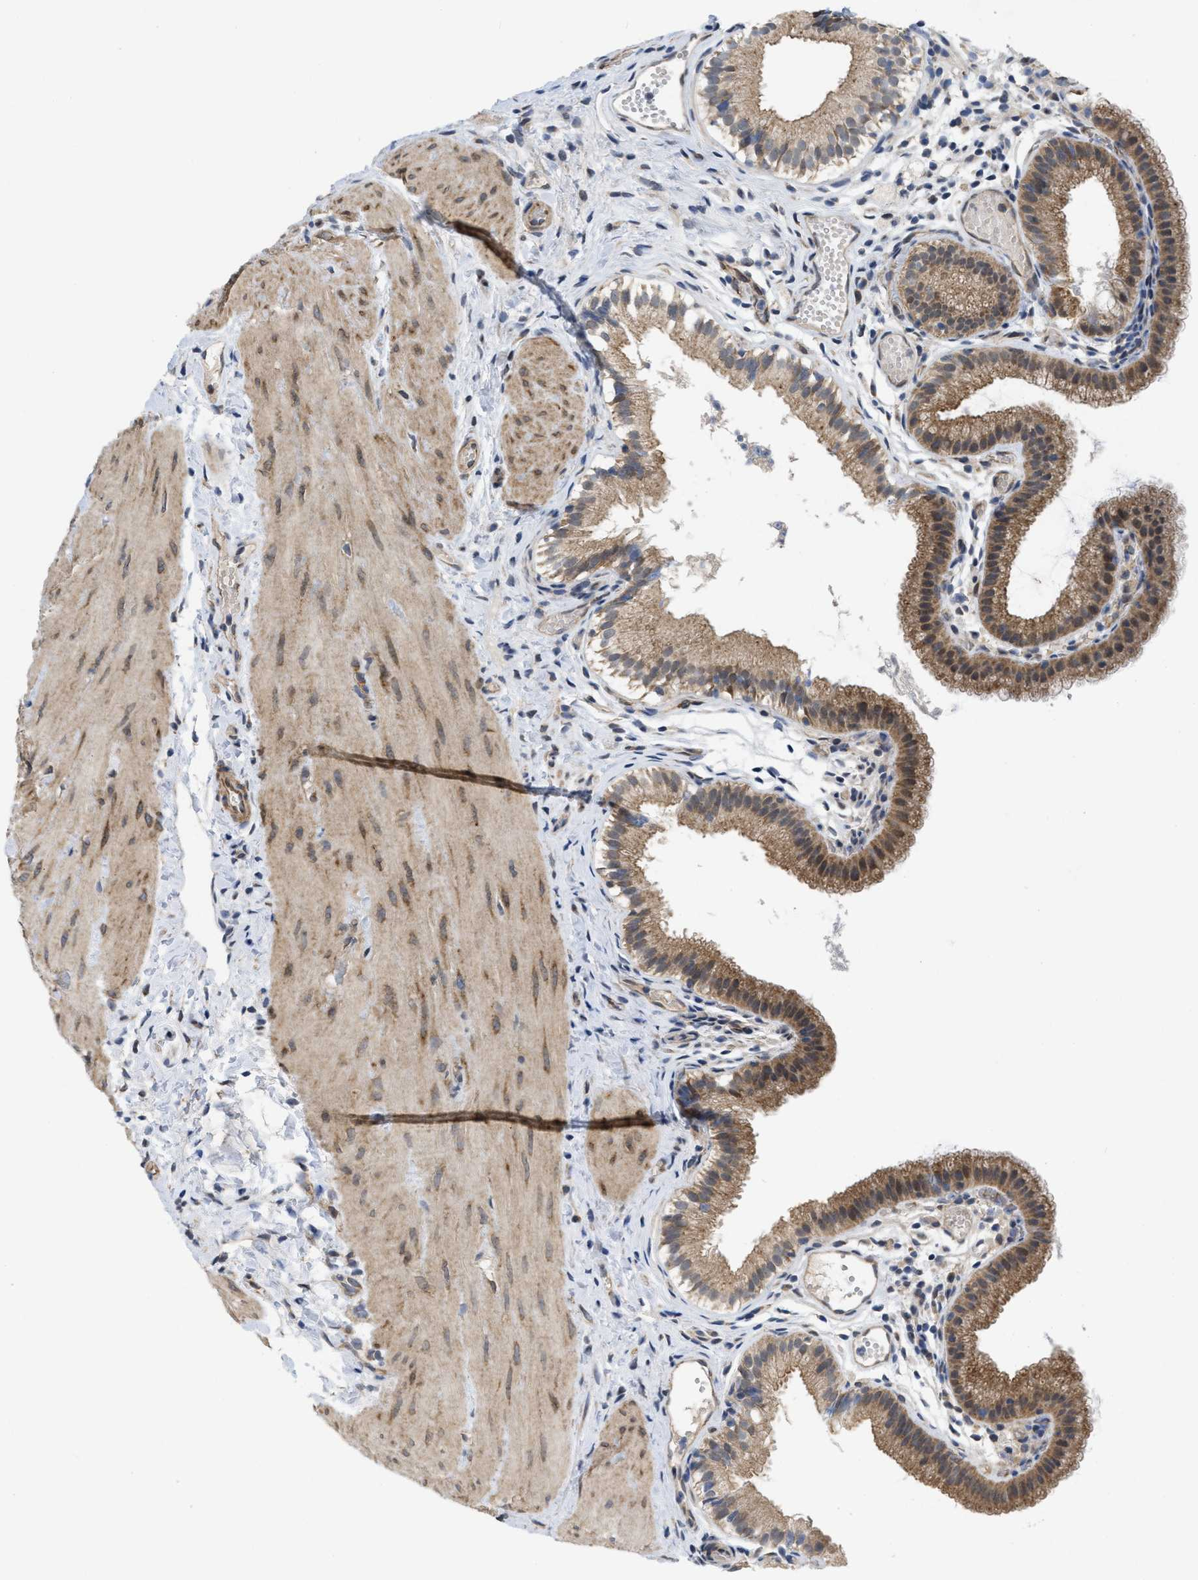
{"staining": {"intensity": "moderate", "quantity": ">75%", "location": "cytoplasmic/membranous"}, "tissue": "gallbladder", "cell_type": "Glandular cells", "image_type": "normal", "snomed": [{"axis": "morphology", "description": "Normal tissue, NOS"}, {"axis": "topography", "description": "Gallbladder"}], "caption": "The image demonstrates immunohistochemical staining of benign gallbladder. There is moderate cytoplasmic/membranous positivity is seen in approximately >75% of glandular cells.", "gene": "EOGT", "patient": {"sex": "female", "age": 26}}